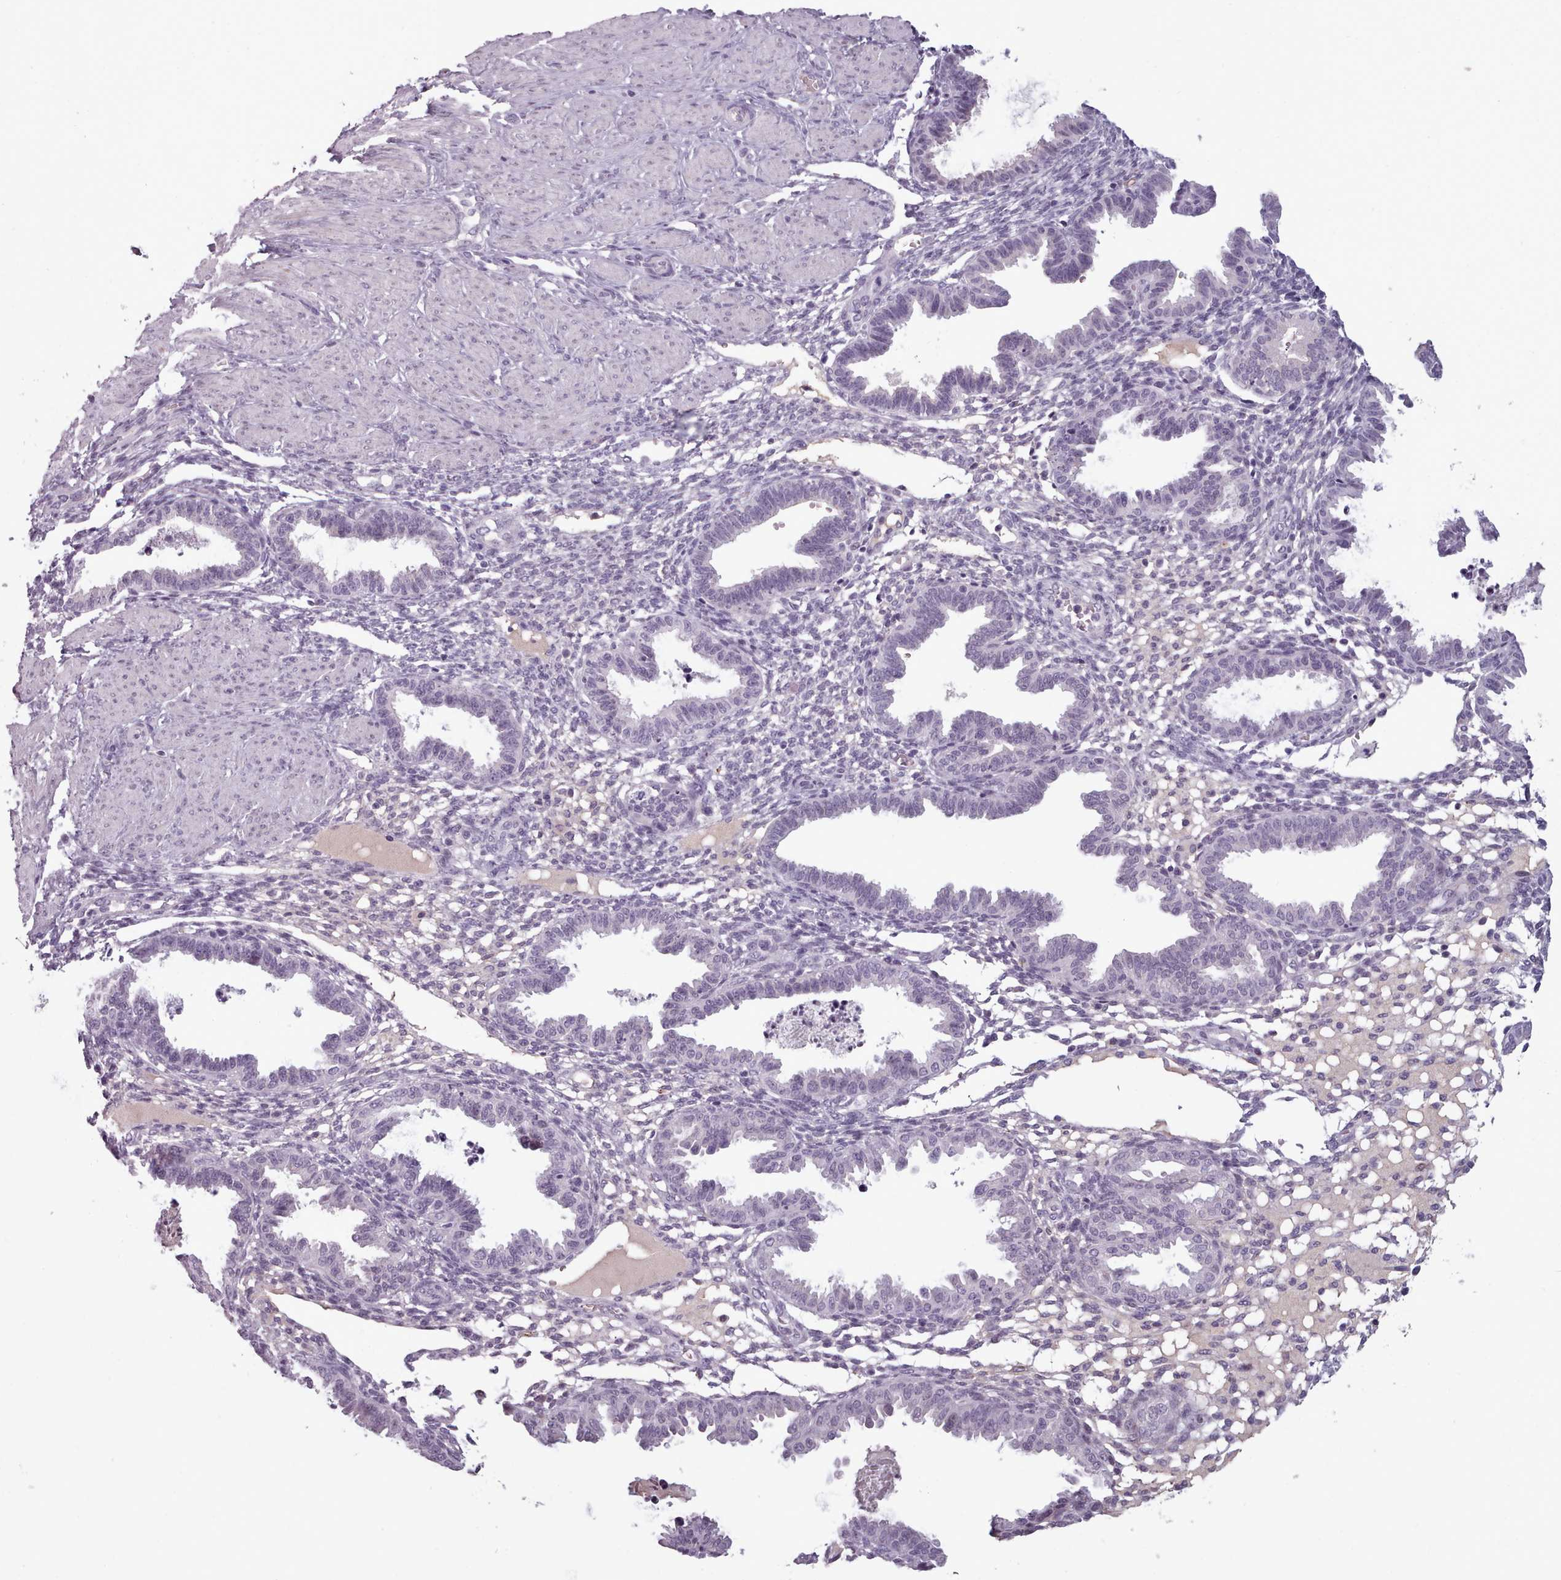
{"staining": {"intensity": "negative", "quantity": "none", "location": "none"}, "tissue": "endometrium", "cell_type": "Cells in endometrial stroma", "image_type": "normal", "snomed": [{"axis": "morphology", "description": "Normal tissue, NOS"}, {"axis": "topography", "description": "Endometrium"}], "caption": "Immunohistochemistry of normal human endometrium reveals no staining in cells in endometrial stroma. The staining was performed using DAB (3,3'-diaminobenzidine) to visualize the protein expression in brown, while the nuclei were stained in blue with hematoxylin (Magnification: 20x).", "gene": "PBX4", "patient": {"sex": "female", "age": 33}}